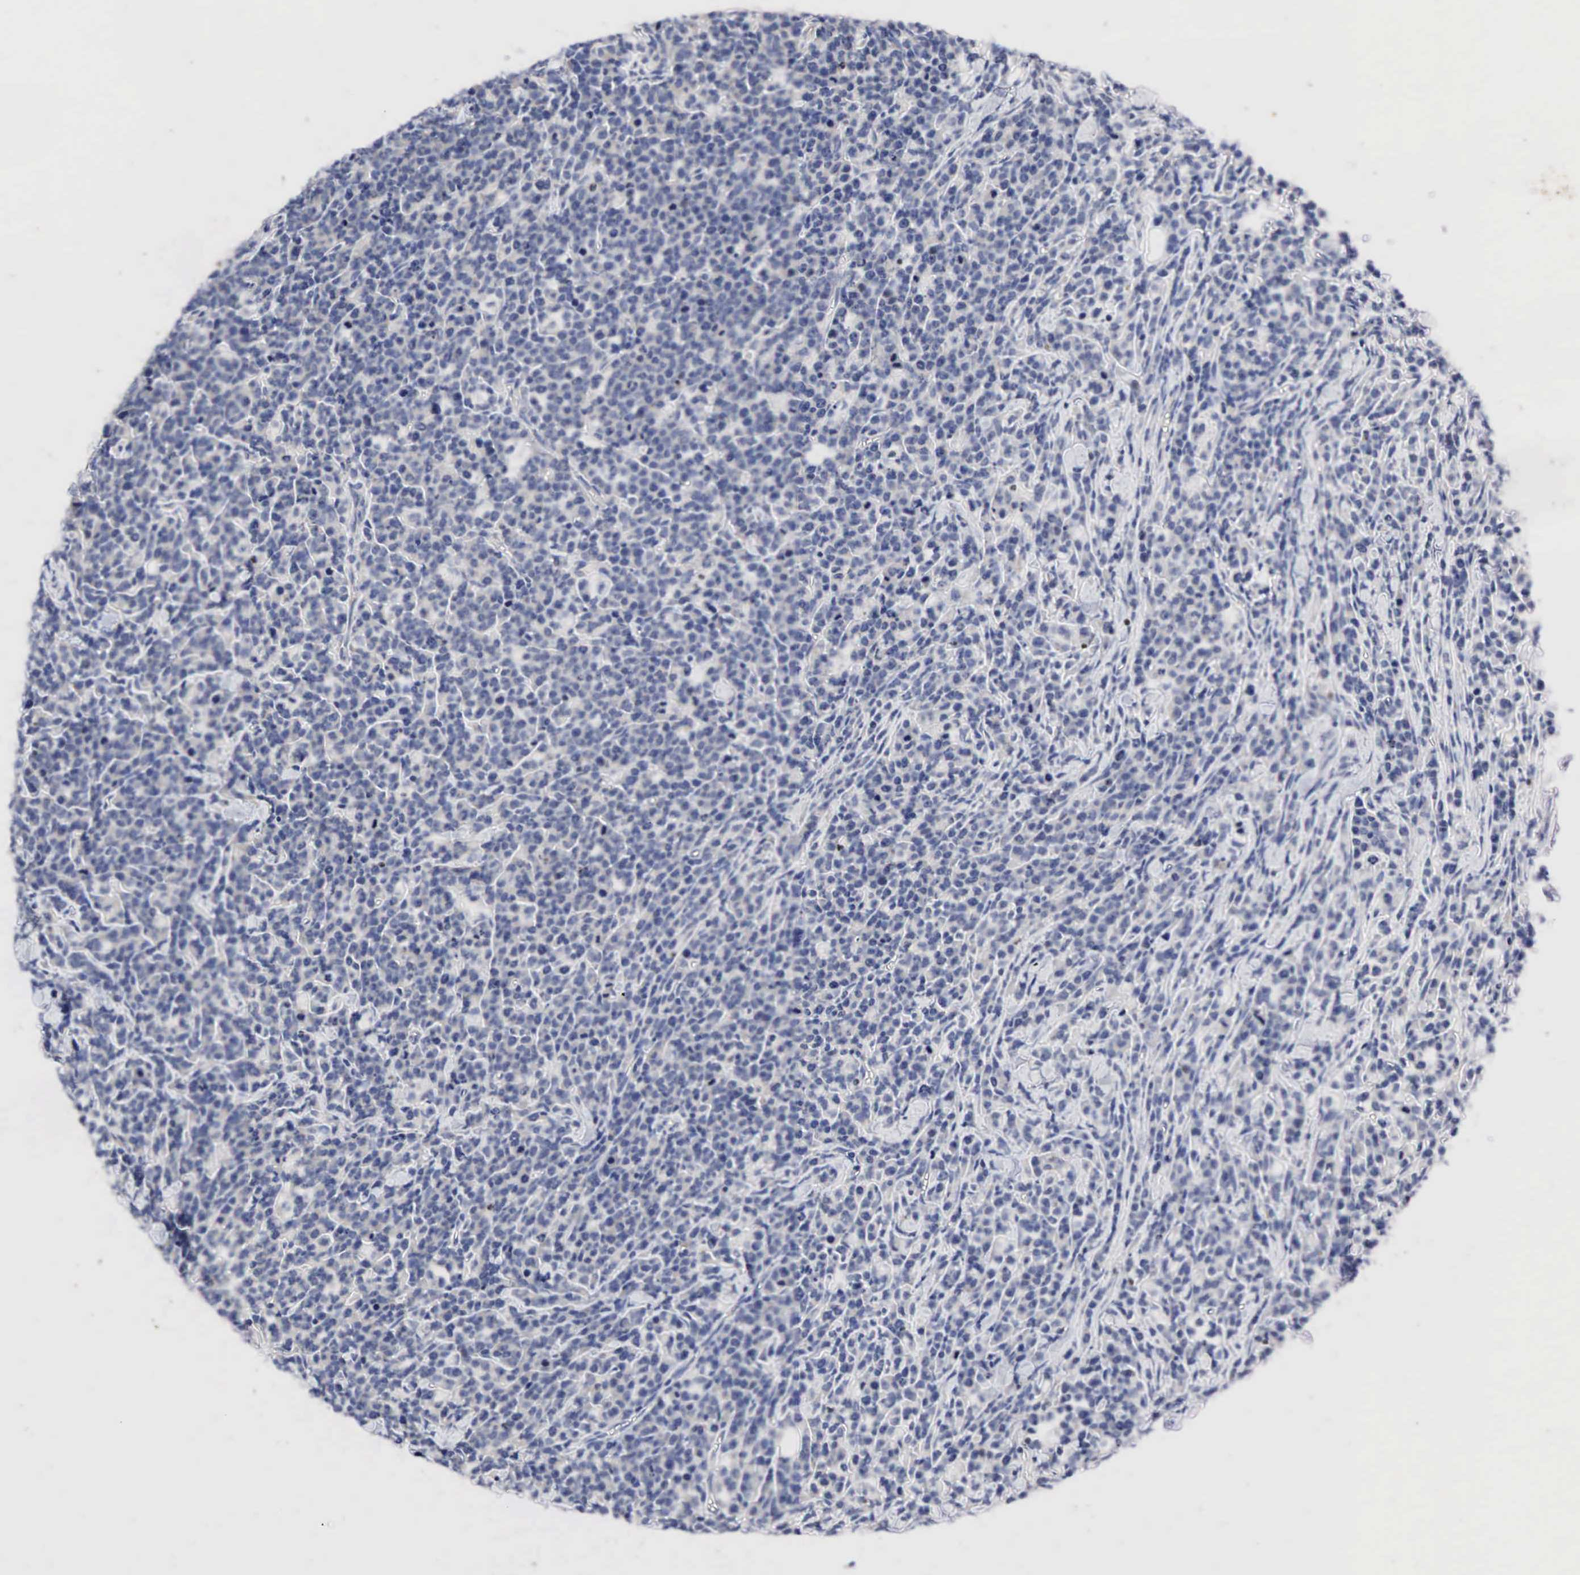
{"staining": {"intensity": "negative", "quantity": "none", "location": "none"}, "tissue": "lymphoma", "cell_type": "Tumor cells", "image_type": "cancer", "snomed": [{"axis": "morphology", "description": "Malignant lymphoma, non-Hodgkin's type, High grade"}, {"axis": "topography", "description": "Small intestine"}, {"axis": "topography", "description": "Colon"}], "caption": "DAB immunohistochemical staining of lymphoma shows no significant expression in tumor cells. (DAB immunohistochemistry (IHC), high magnification).", "gene": "PGR", "patient": {"sex": "male", "age": 8}}